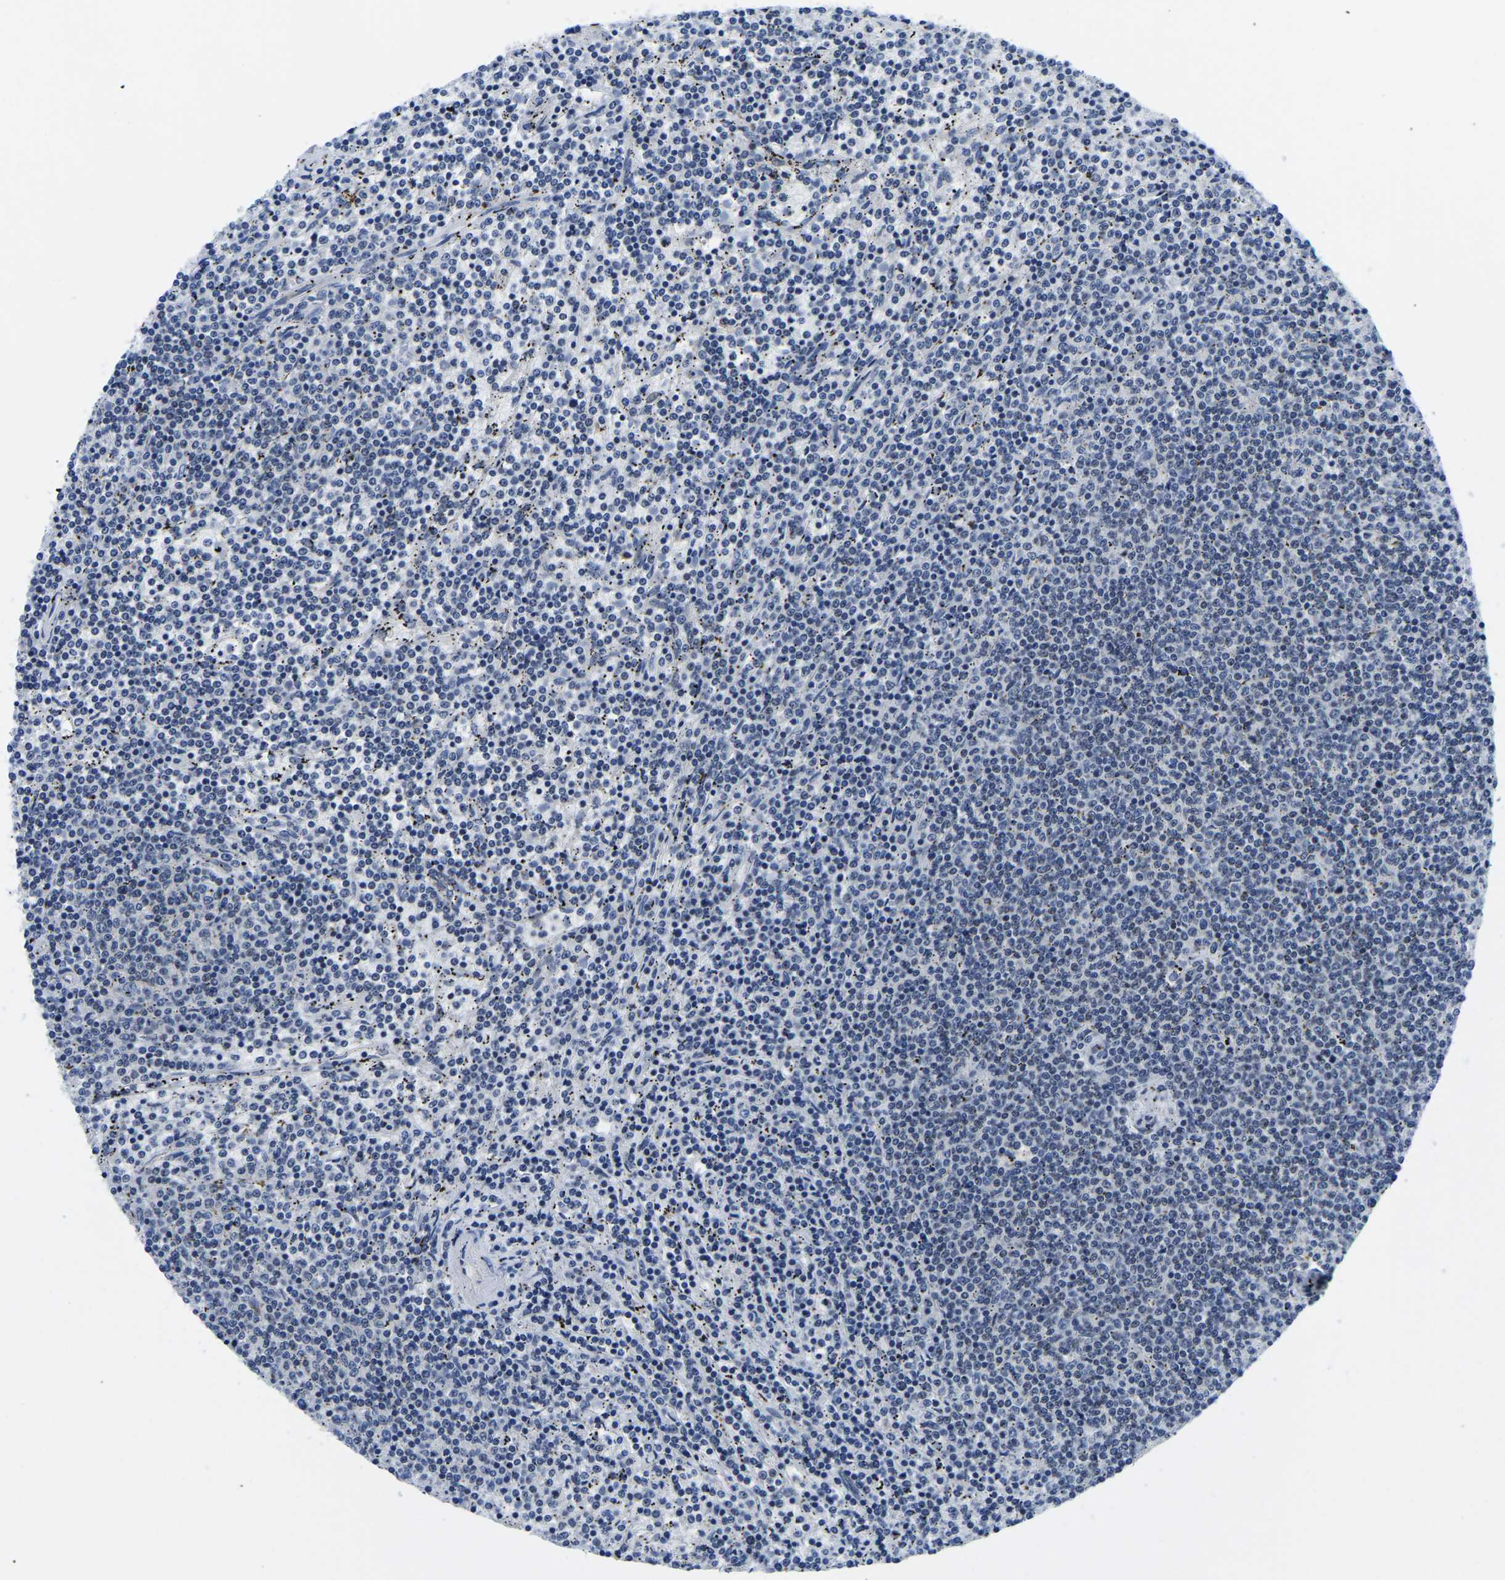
{"staining": {"intensity": "negative", "quantity": "none", "location": "none"}, "tissue": "lymphoma", "cell_type": "Tumor cells", "image_type": "cancer", "snomed": [{"axis": "morphology", "description": "Malignant lymphoma, non-Hodgkin's type, Low grade"}, {"axis": "topography", "description": "Spleen"}], "caption": "IHC micrograph of neoplastic tissue: lymphoma stained with DAB (3,3'-diaminobenzidine) shows no significant protein expression in tumor cells.", "gene": "POLDIP3", "patient": {"sex": "female", "age": 50}}